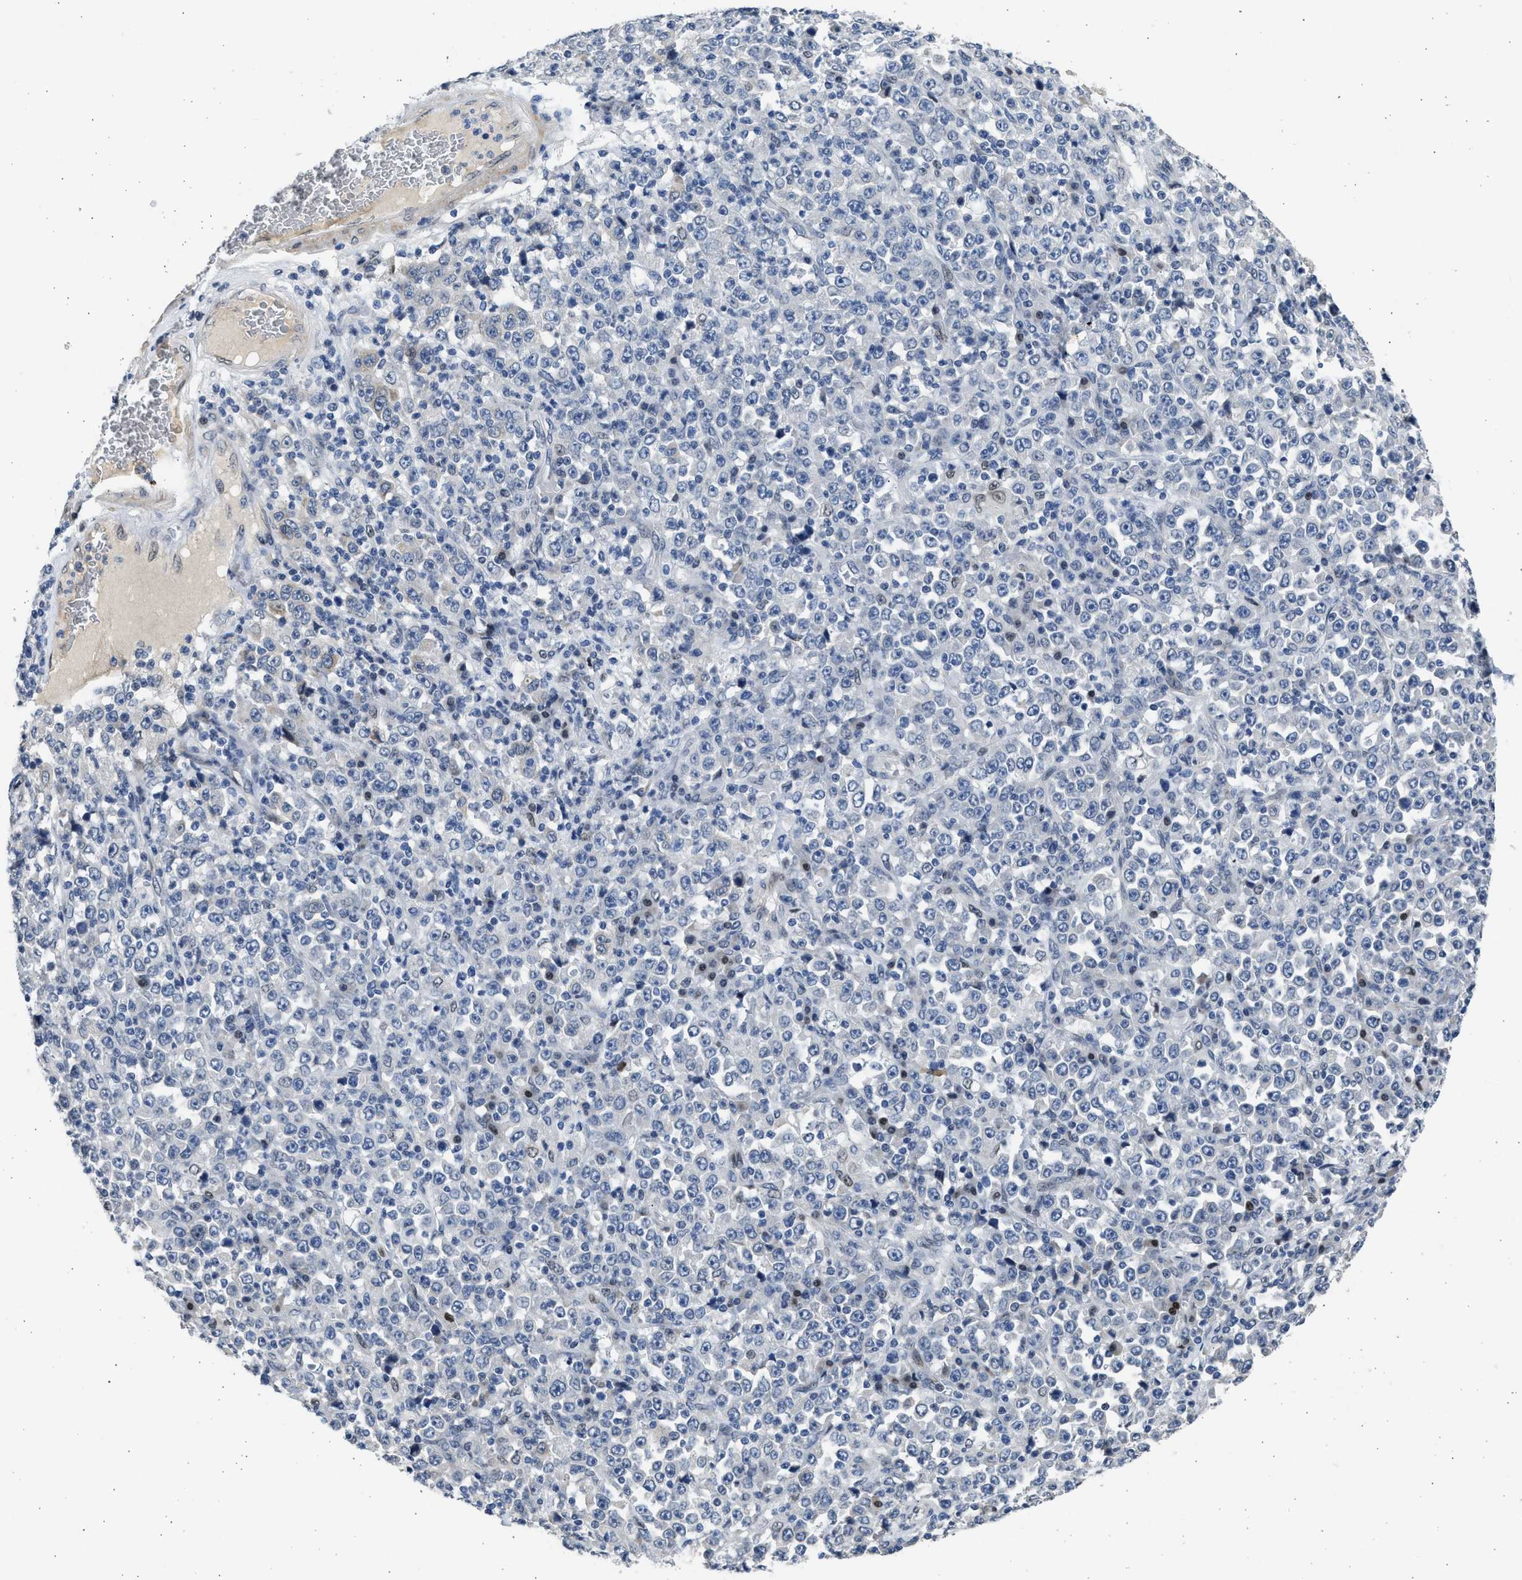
{"staining": {"intensity": "negative", "quantity": "none", "location": "none"}, "tissue": "stomach cancer", "cell_type": "Tumor cells", "image_type": "cancer", "snomed": [{"axis": "morphology", "description": "Normal tissue, NOS"}, {"axis": "morphology", "description": "Adenocarcinoma, NOS"}, {"axis": "topography", "description": "Stomach, upper"}, {"axis": "topography", "description": "Stomach"}], "caption": "Tumor cells are negative for brown protein staining in stomach adenocarcinoma.", "gene": "HMGN3", "patient": {"sex": "male", "age": 59}}